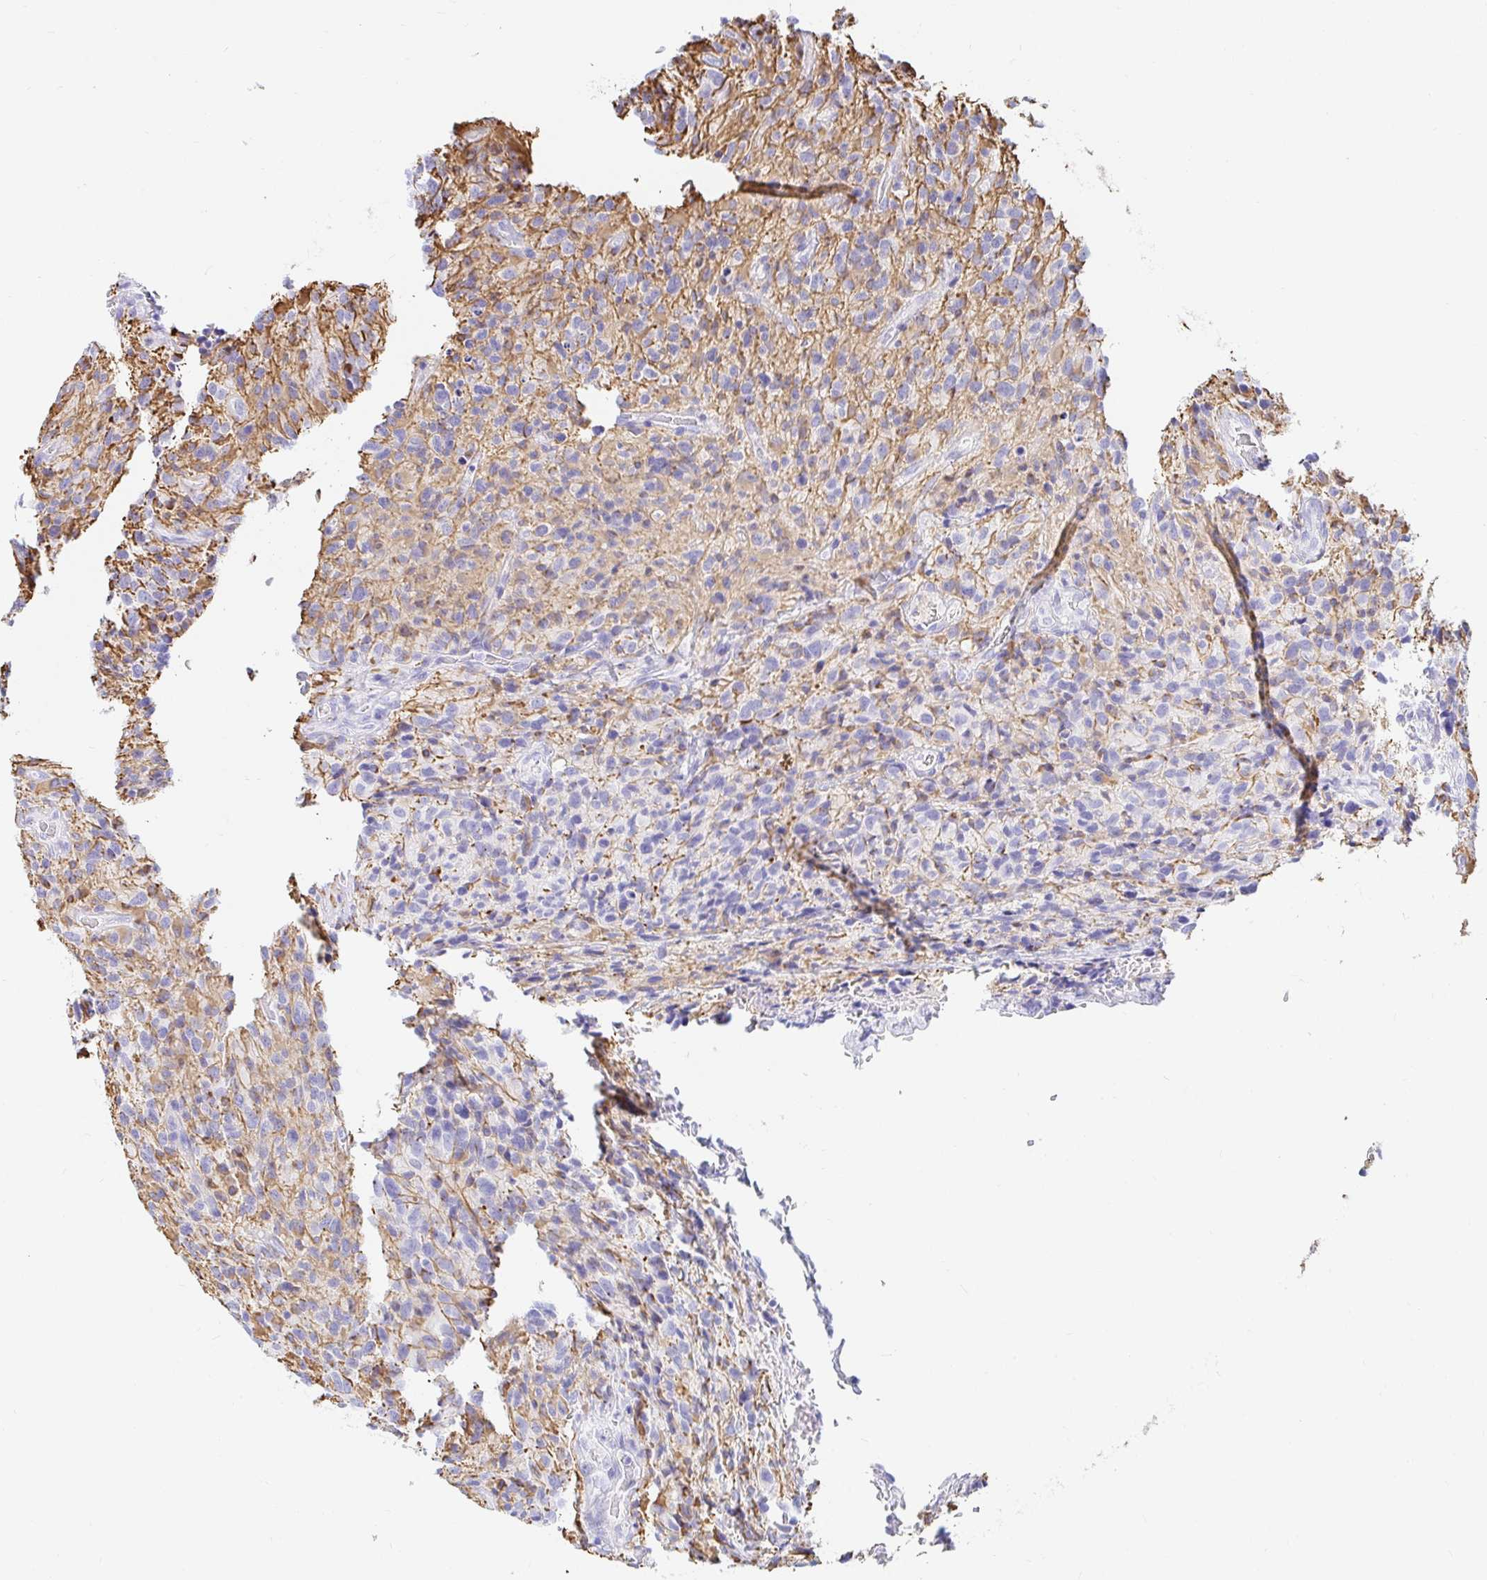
{"staining": {"intensity": "negative", "quantity": "none", "location": "none"}, "tissue": "glioma", "cell_type": "Tumor cells", "image_type": "cancer", "snomed": [{"axis": "morphology", "description": "Glioma, malignant, High grade"}, {"axis": "topography", "description": "Brain"}], "caption": "There is no significant expression in tumor cells of glioma.", "gene": "NR2E1", "patient": {"sex": "male", "age": 76}}